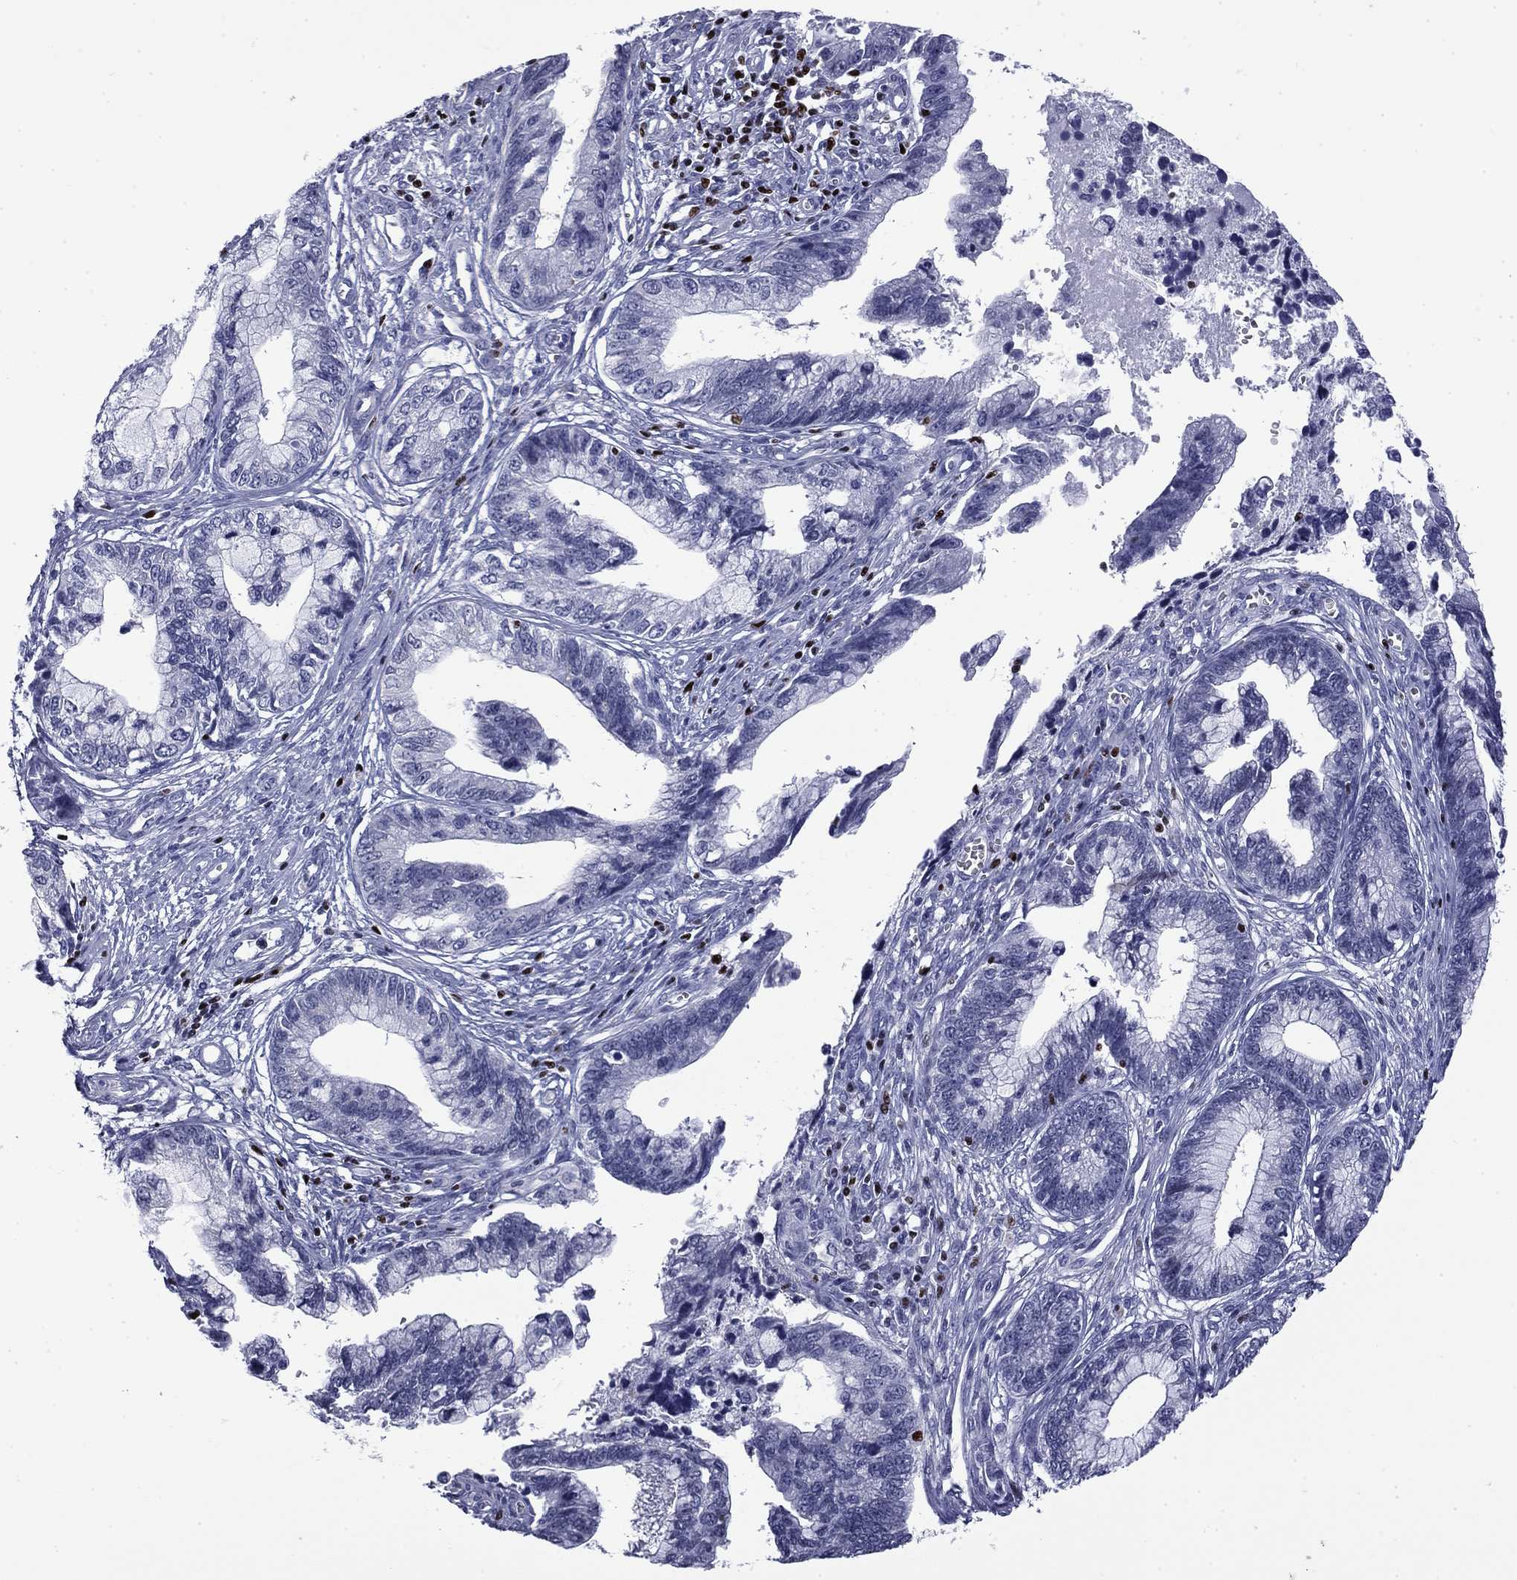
{"staining": {"intensity": "negative", "quantity": "none", "location": "none"}, "tissue": "cervical cancer", "cell_type": "Tumor cells", "image_type": "cancer", "snomed": [{"axis": "morphology", "description": "Adenocarcinoma, NOS"}, {"axis": "topography", "description": "Cervix"}], "caption": "The histopathology image exhibits no staining of tumor cells in cervical cancer (adenocarcinoma). (DAB (3,3'-diaminobenzidine) immunohistochemistry, high magnification).", "gene": "IKZF3", "patient": {"sex": "female", "age": 44}}